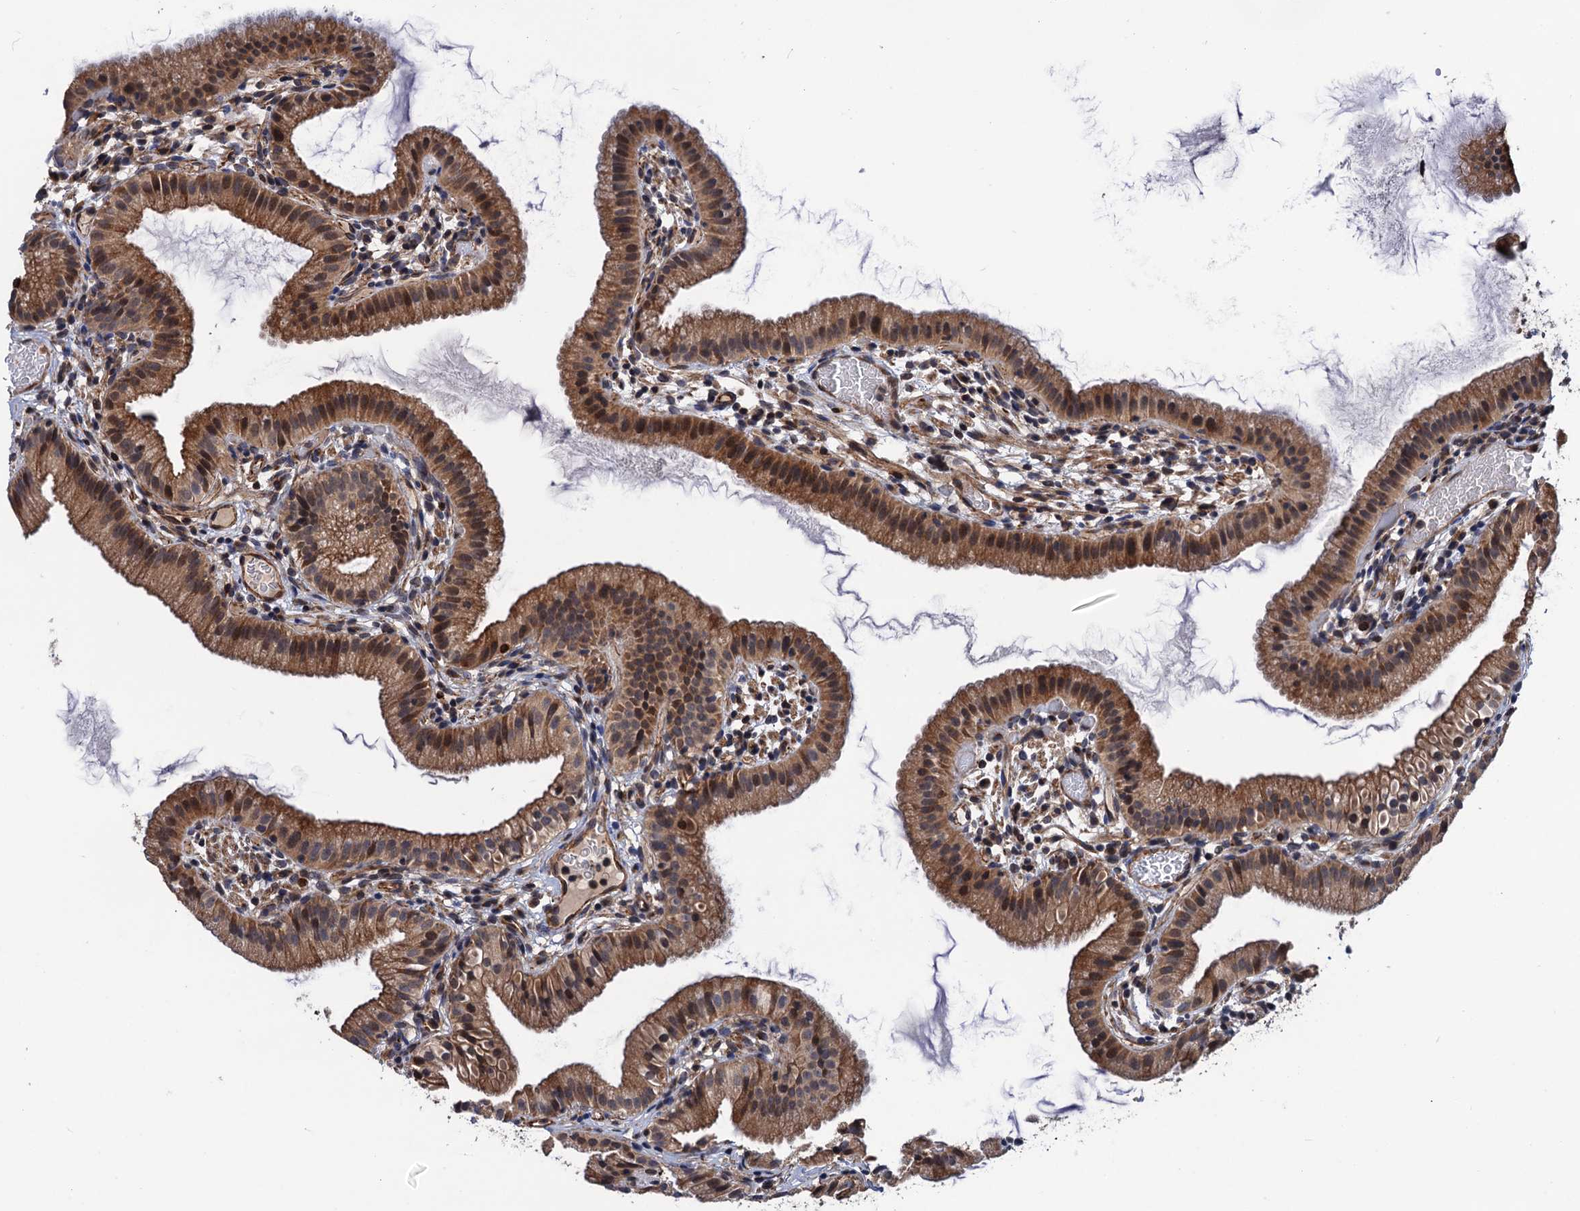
{"staining": {"intensity": "moderate", "quantity": ">75%", "location": "cytoplasmic/membranous,nuclear"}, "tissue": "gallbladder", "cell_type": "Glandular cells", "image_type": "normal", "snomed": [{"axis": "morphology", "description": "Normal tissue, NOS"}, {"axis": "topography", "description": "Gallbladder"}], "caption": "Glandular cells demonstrate medium levels of moderate cytoplasmic/membranous,nuclear staining in about >75% of cells in unremarkable human gallbladder. The staining was performed using DAB, with brown indicating positive protein expression. Nuclei are stained blue with hematoxylin.", "gene": "FSIP1", "patient": {"sex": "female", "age": 46}}